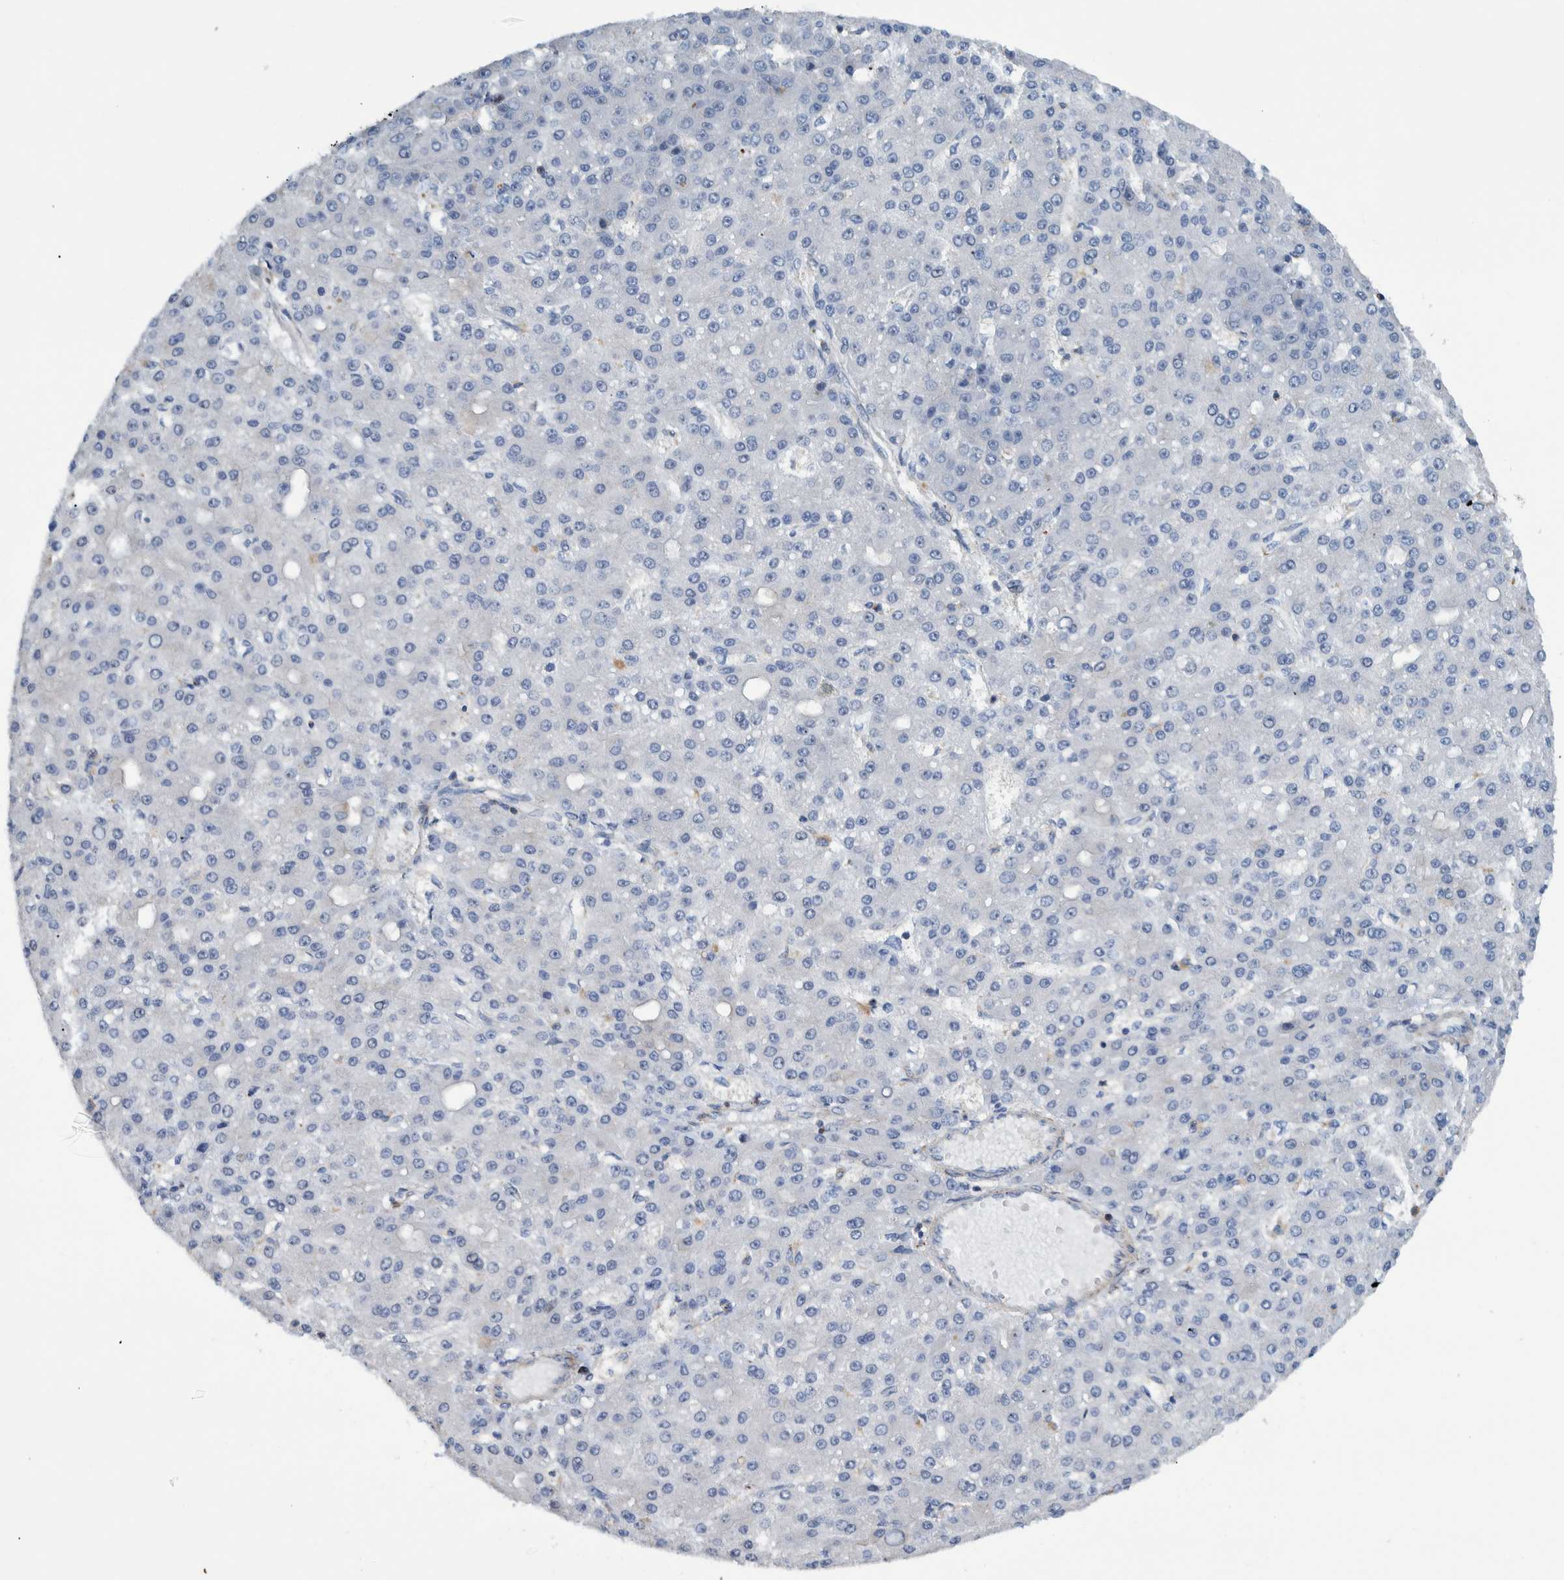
{"staining": {"intensity": "negative", "quantity": "none", "location": "none"}, "tissue": "liver cancer", "cell_type": "Tumor cells", "image_type": "cancer", "snomed": [{"axis": "morphology", "description": "Carcinoma, Hepatocellular, NOS"}, {"axis": "topography", "description": "Liver"}], "caption": "The micrograph reveals no staining of tumor cells in liver cancer (hepatocellular carcinoma).", "gene": "MKS1", "patient": {"sex": "male", "age": 67}}